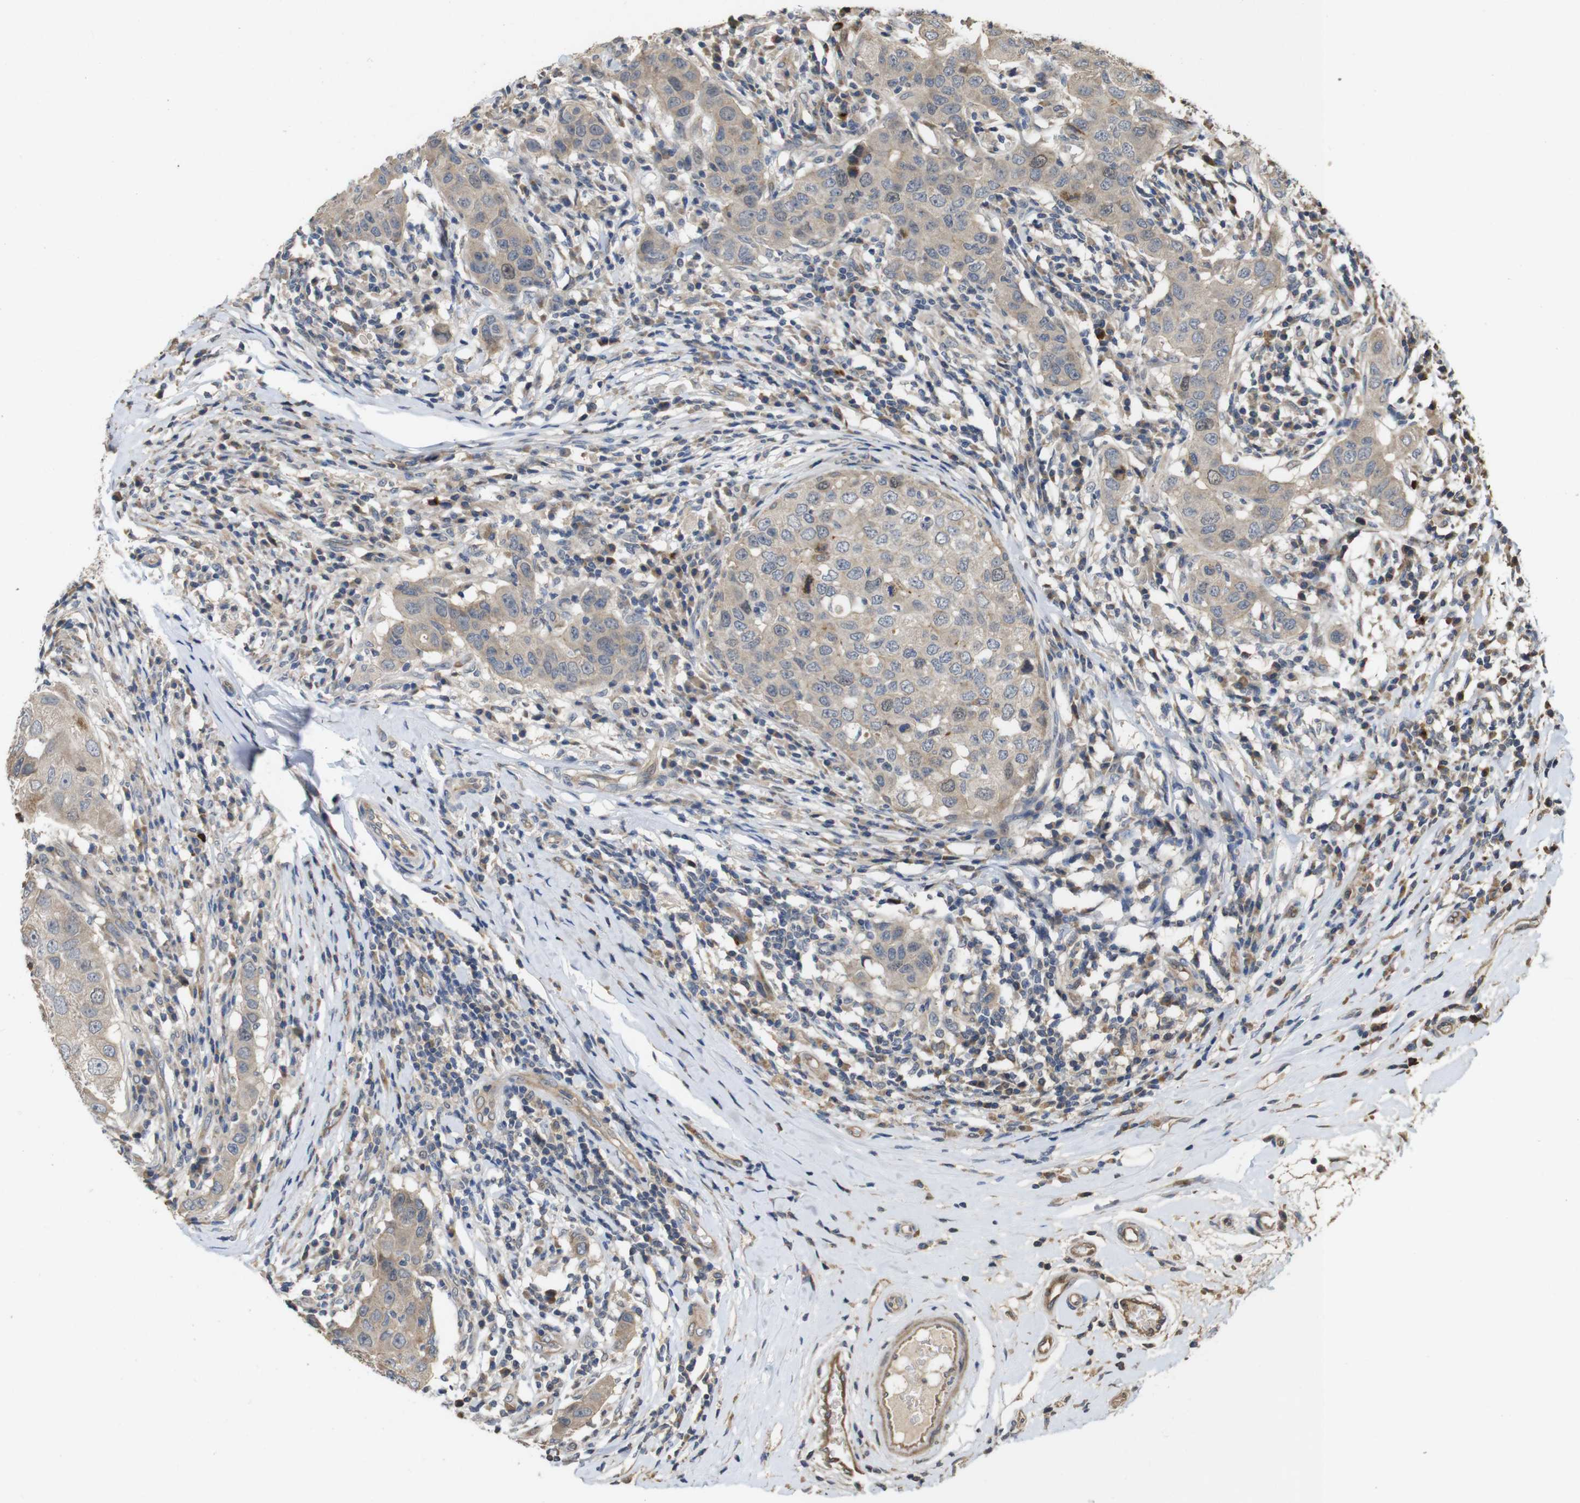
{"staining": {"intensity": "moderate", "quantity": "<25%", "location": "cytoplasmic/membranous"}, "tissue": "breast cancer", "cell_type": "Tumor cells", "image_type": "cancer", "snomed": [{"axis": "morphology", "description": "Duct carcinoma"}, {"axis": "topography", "description": "Breast"}], "caption": "This image displays breast cancer (infiltrating ductal carcinoma) stained with immunohistochemistry (IHC) to label a protein in brown. The cytoplasmic/membranous of tumor cells show moderate positivity for the protein. Nuclei are counter-stained blue.", "gene": "PCDHB10", "patient": {"sex": "female", "age": 27}}